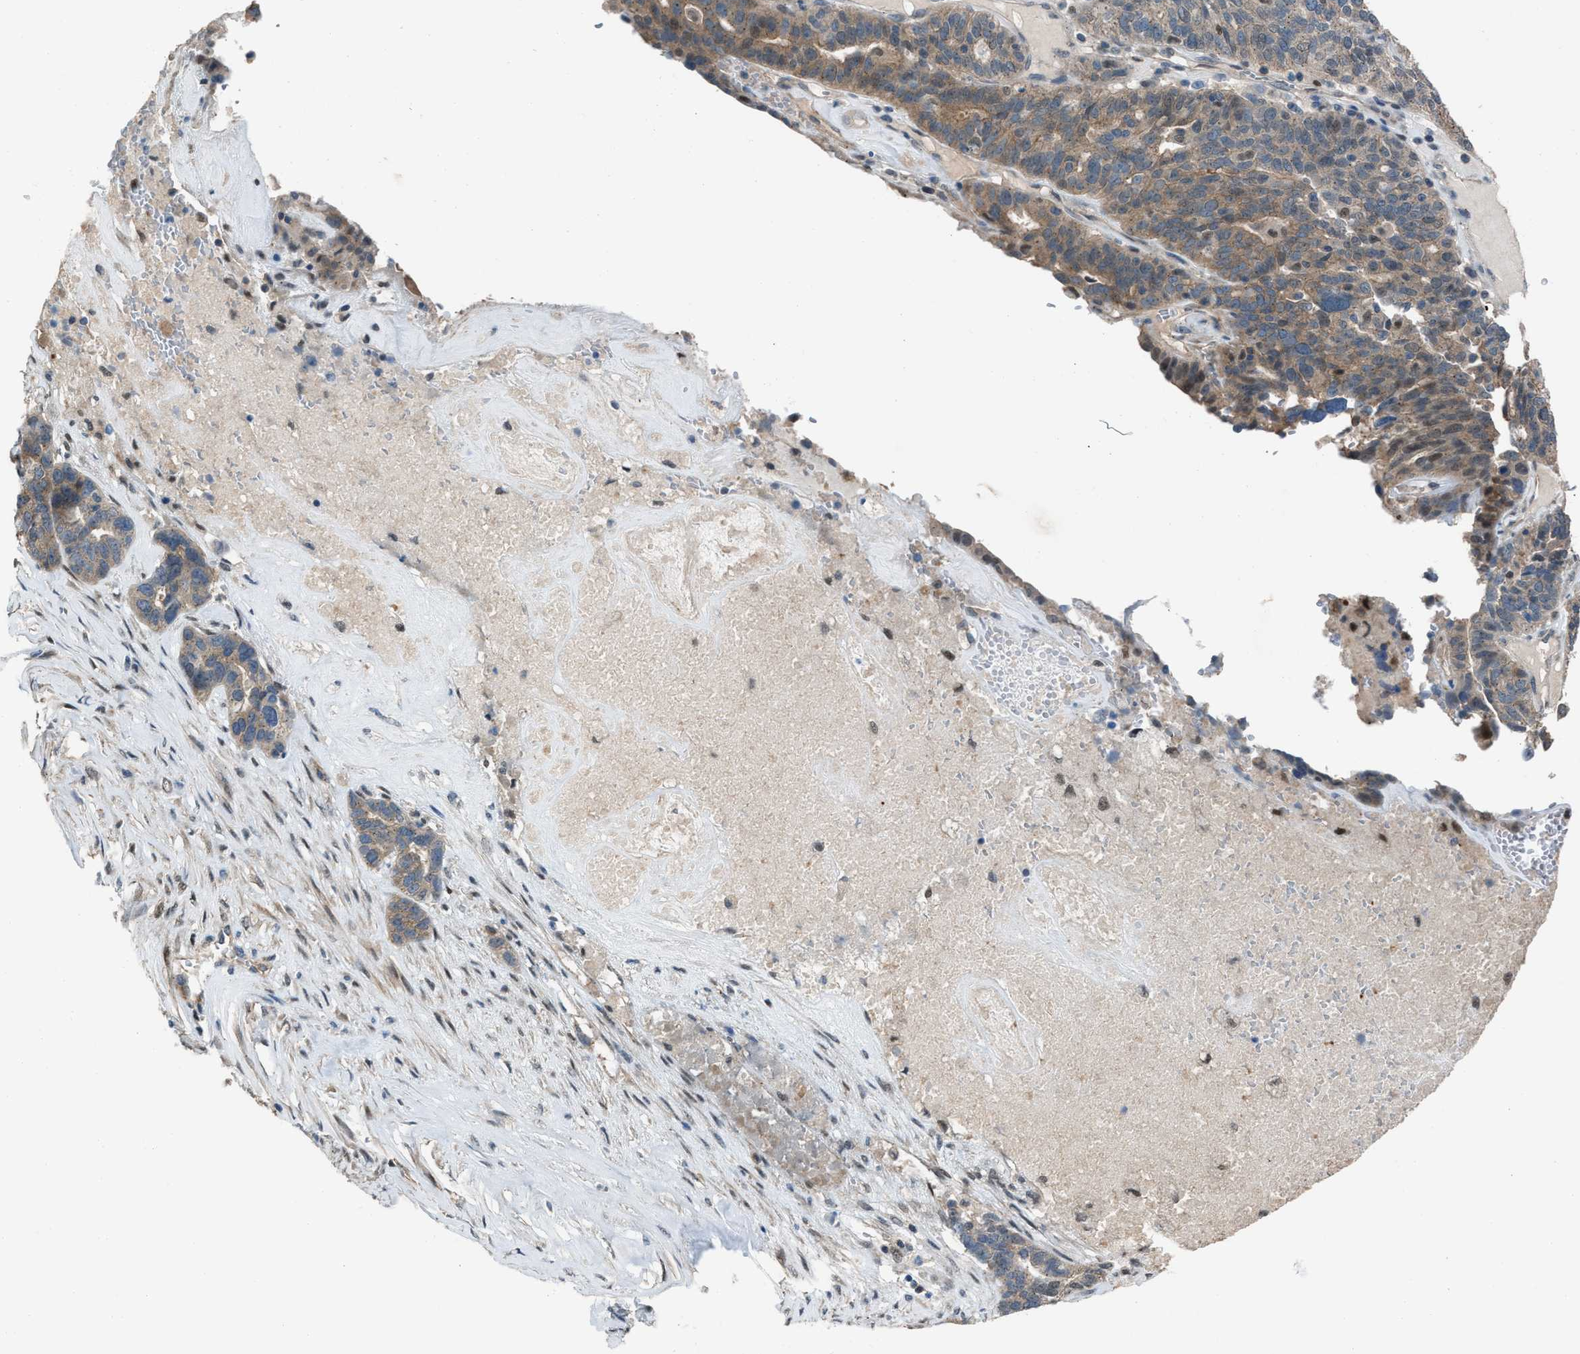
{"staining": {"intensity": "moderate", "quantity": ">75%", "location": "cytoplasmic/membranous,nuclear"}, "tissue": "ovarian cancer", "cell_type": "Tumor cells", "image_type": "cancer", "snomed": [{"axis": "morphology", "description": "Cystadenocarcinoma, serous, NOS"}, {"axis": "topography", "description": "Ovary"}], "caption": "A brown stain highlights moderate cytoplasmic/membranous and nuclear expression of a protein in human serous cystadenocarcinoma (ovarian) tumor cells.", "gene": "CRTC1", "patient": {"sex": "female", "age": 59}}